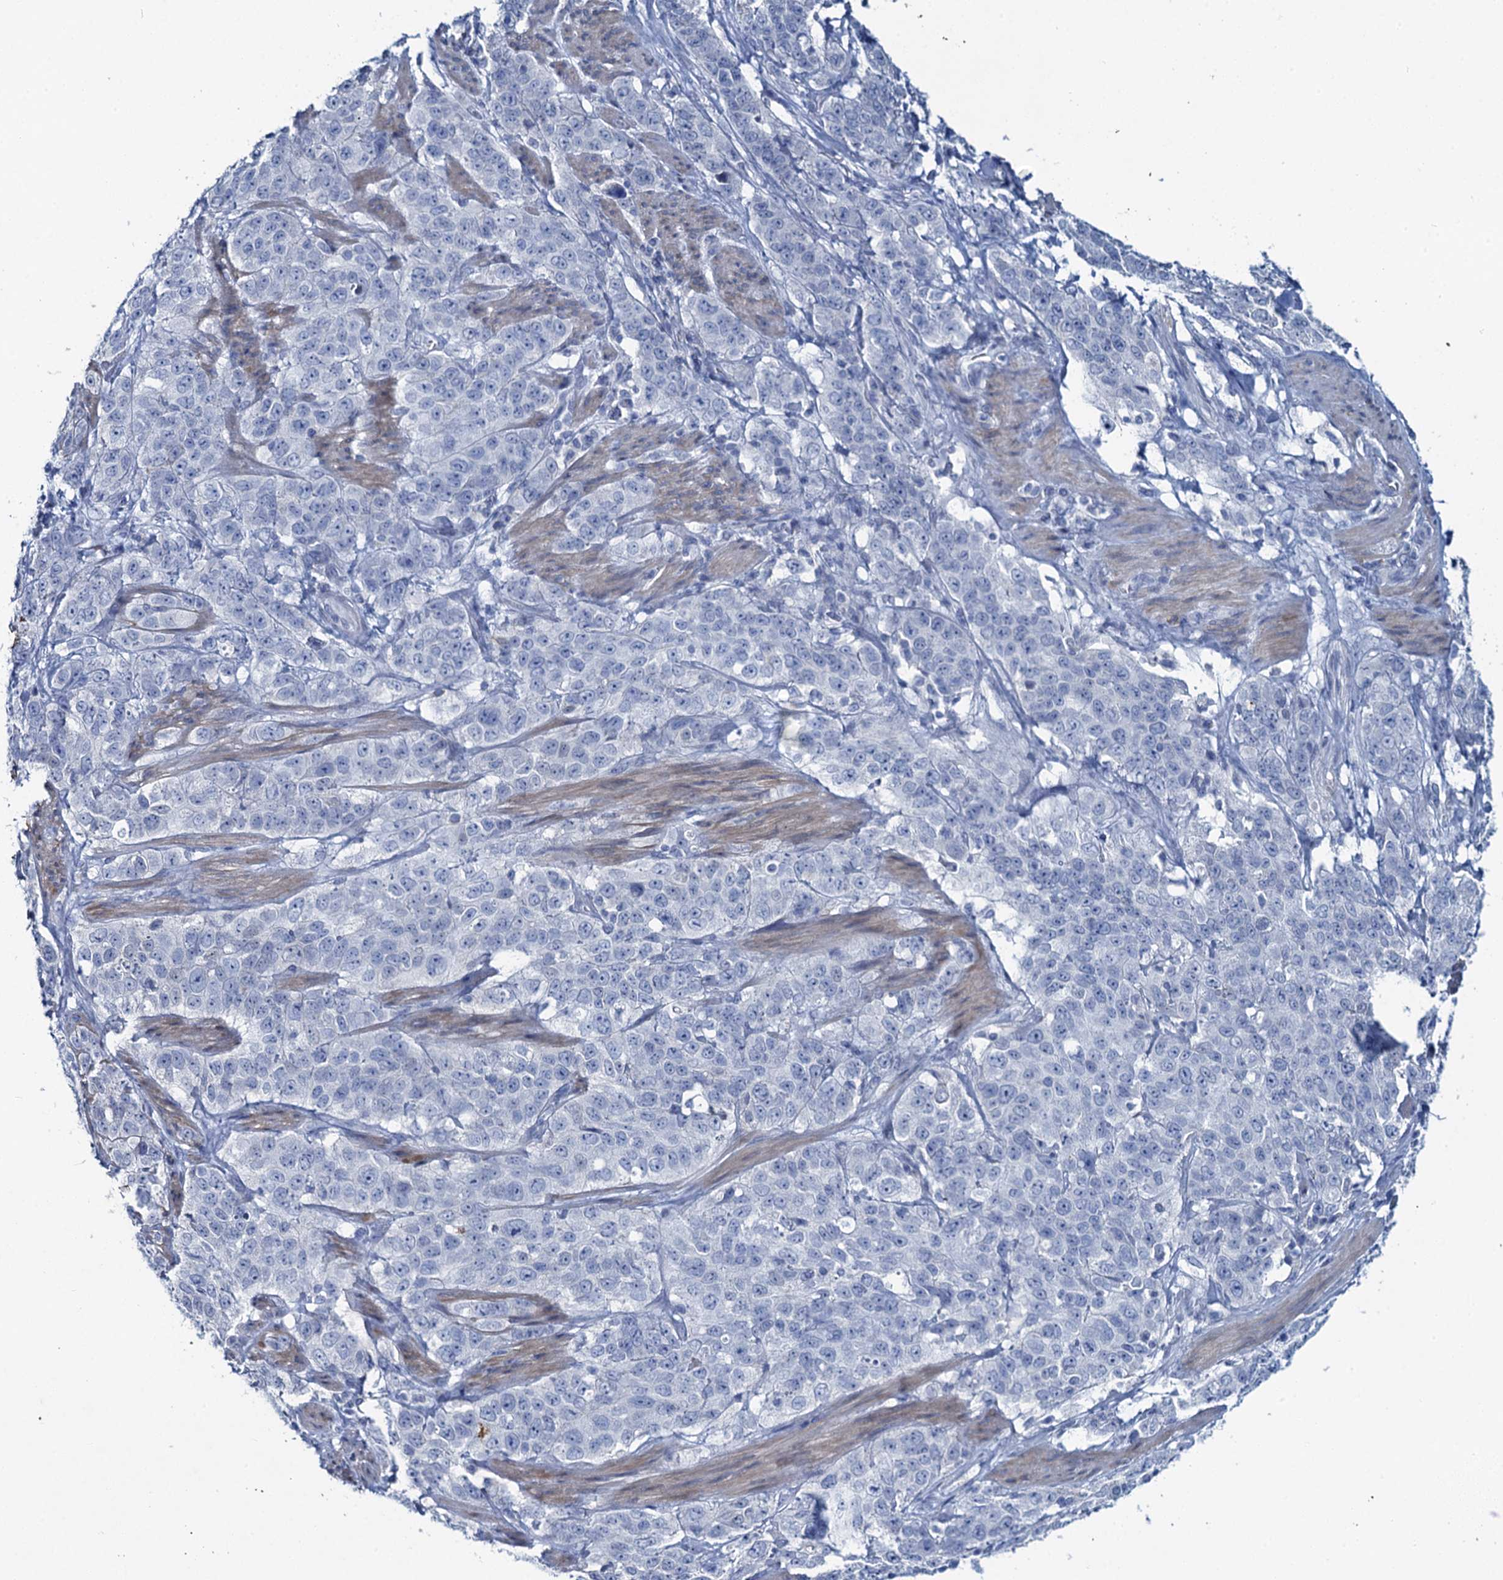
{"staining": {"intensity": "negative", "quantity": "none", "location": "none"}, "tissue": "stomach cancer", "cell_type": "Tumor cells", "image_type": "cancer", "snomed": [{"axis": "morphology", "description": "Adenocarcinoma, NOS"}, {"axis": "topography", "description": "Stomach"}], "caption": "Immunohistochemistry (IHC) image of human stomach cancer (adenocarcinoma) stained for a protein (brown), which displays no staining in tumor cells. The staining is performed using DAB brown chromogen with nuclei counter-stained in using hematoxylin.", "gene": "TOX3", "patient": {"sex": "male", "age": 48}}